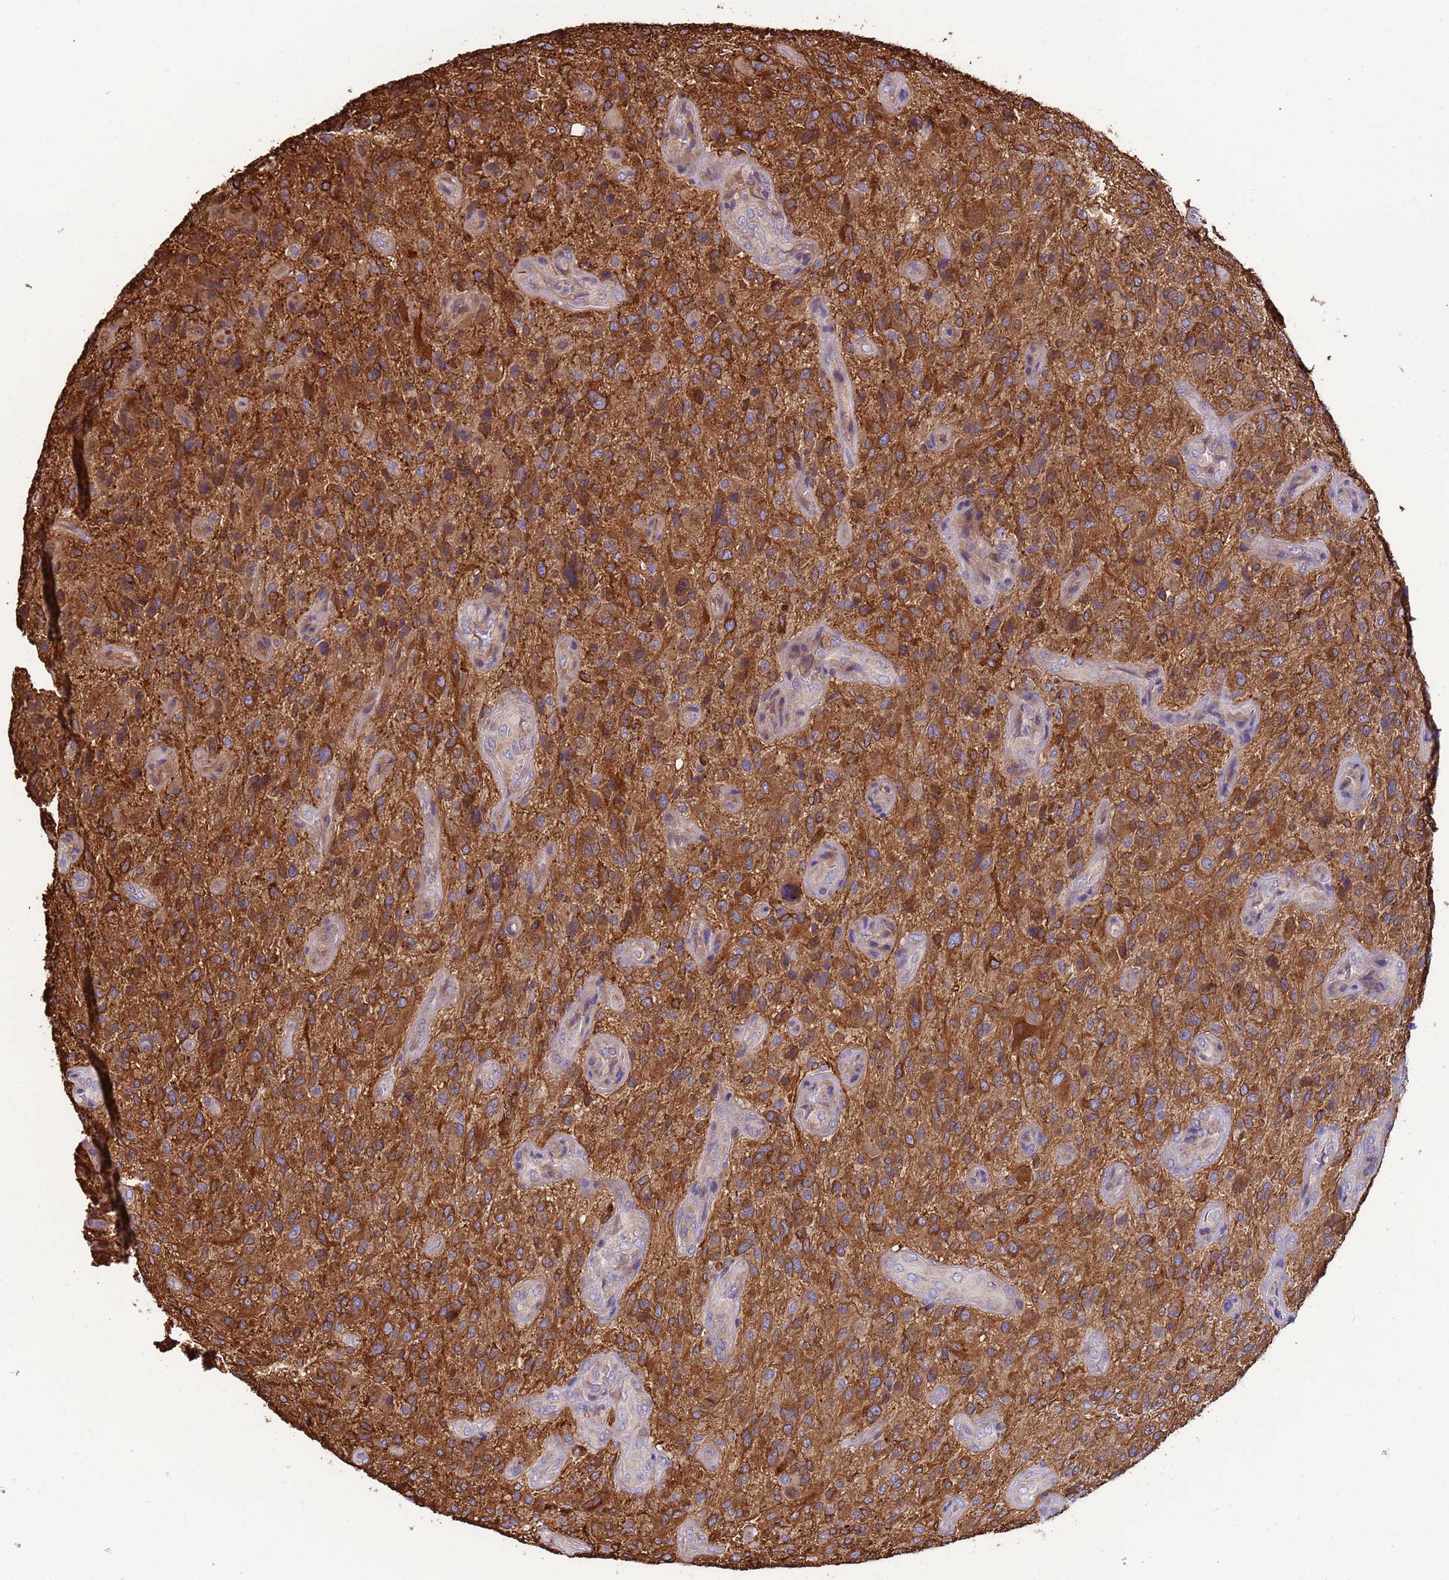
{"staining": {"intensity": "moderate", "quantity": ">75%", "location": "cytoplasmic/membranous"}, "tissue": "glioma", "cell_type": "Tumor cells", "image_type": "cancer", "snomed": [{"axis": "morphology", "description": "Glioma, malignant, High grade"}, {"axis": "topography", "description": "Brain"}], "caption": "An immunohistochemistry (IHC) micrograph of neoplastic tissue is shown. Protein staining in brown shows moderate cytoplasmic/membranous positivity in glioma within tumor cells.", "gene": "PAQR7", "patient": {"sex": "male", "age": 47}}